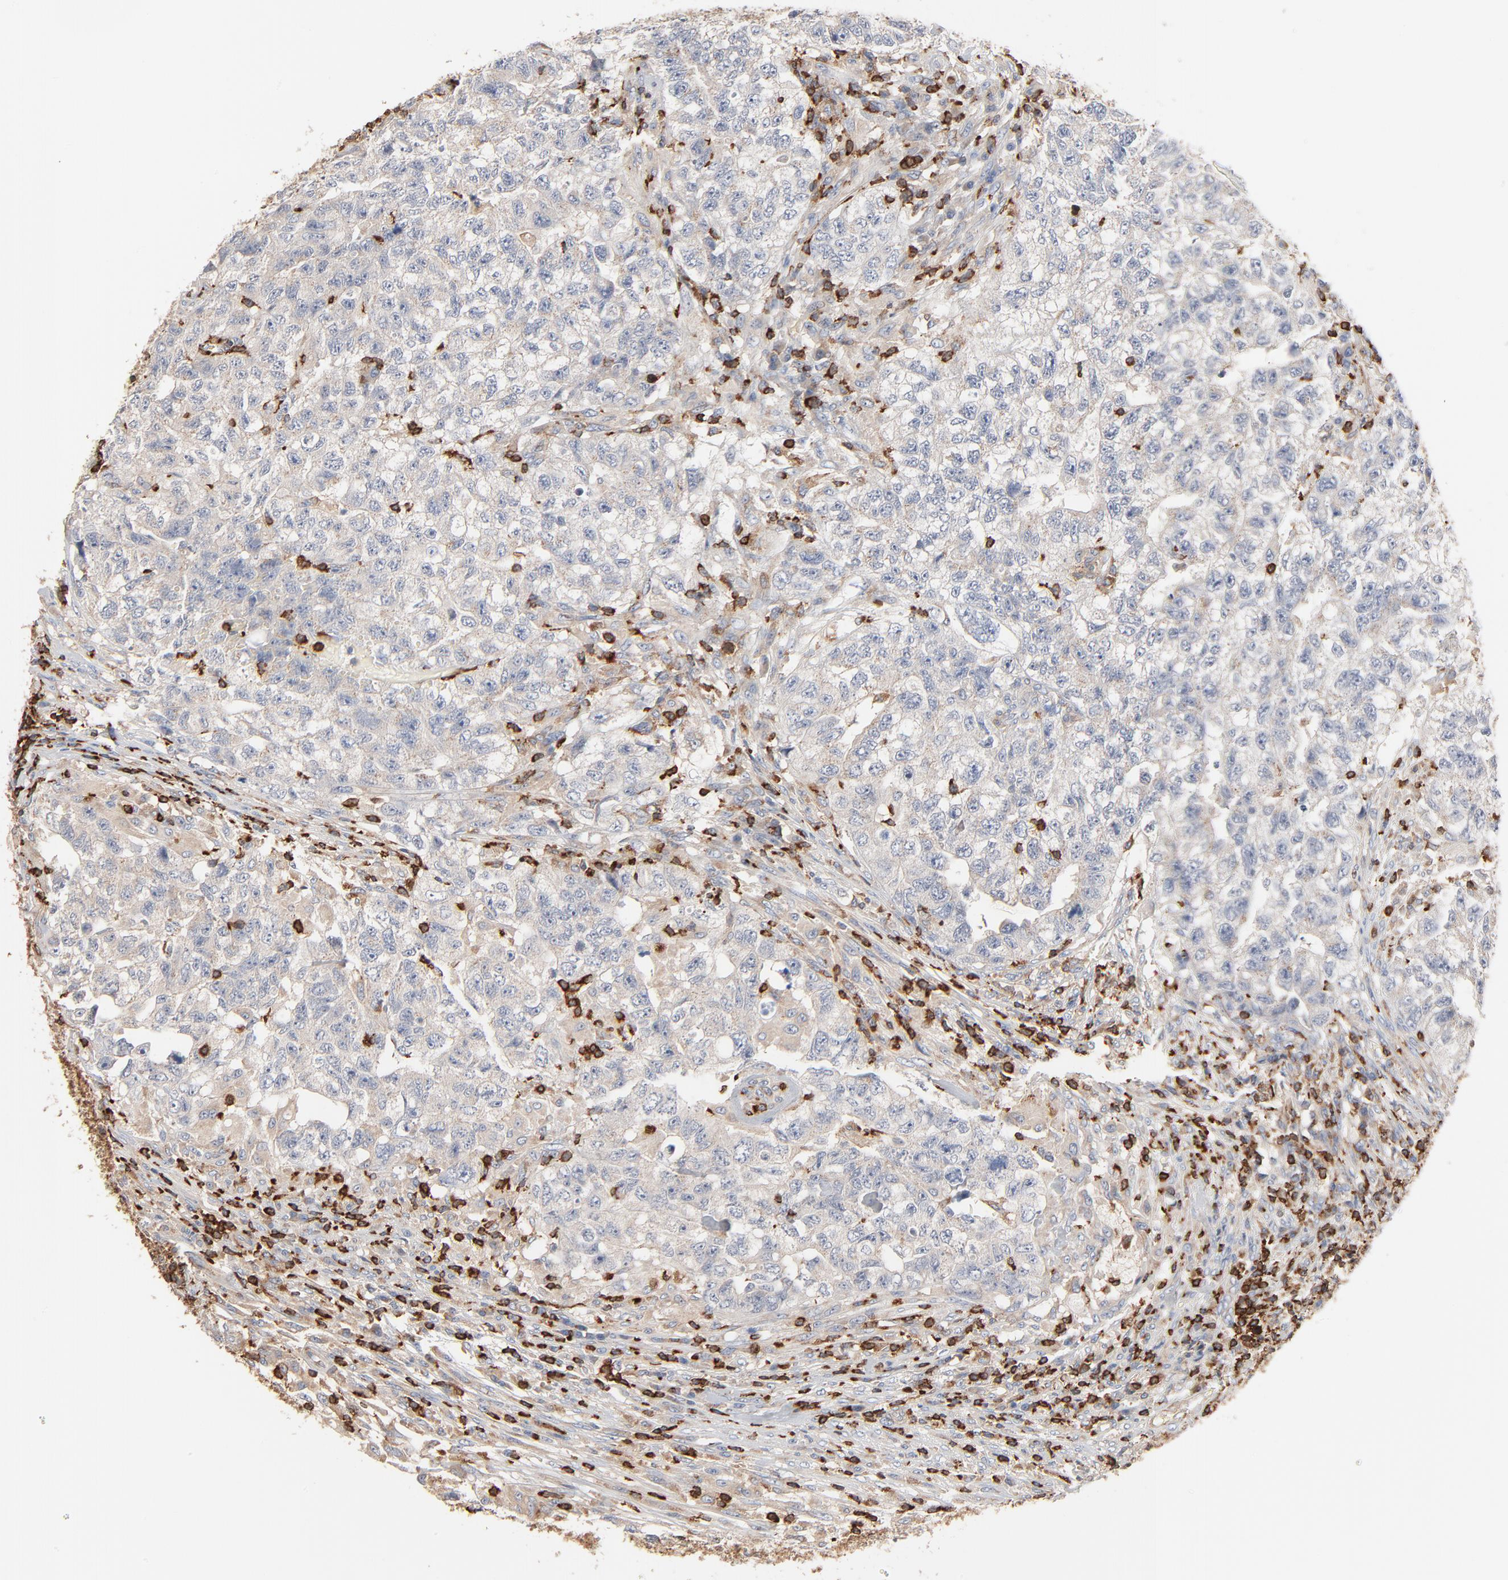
{"staining": {"intensity": "weak", "quantity": "<25%", "location": "cytoplasmic/membranous"}, "tissue": "testis cancer", "cell_type": "Tumor cells", "image_type": "cancer", "snomed": [{"axis": "morphology", "description": "Carcinoma, Embryonal, NOS"}, {"axis": "topography", "description": "Testis"}], "caption": "IHC image of neoplastic tissue: testis cancer (embryonal carcinoma) stained with DAB (3,3'-diaminobenzidine) demonstrates no significant protein expression in tumor cells.", "gene": "SH3KBP1", "patient": {"sex": "male", "age": 21}}